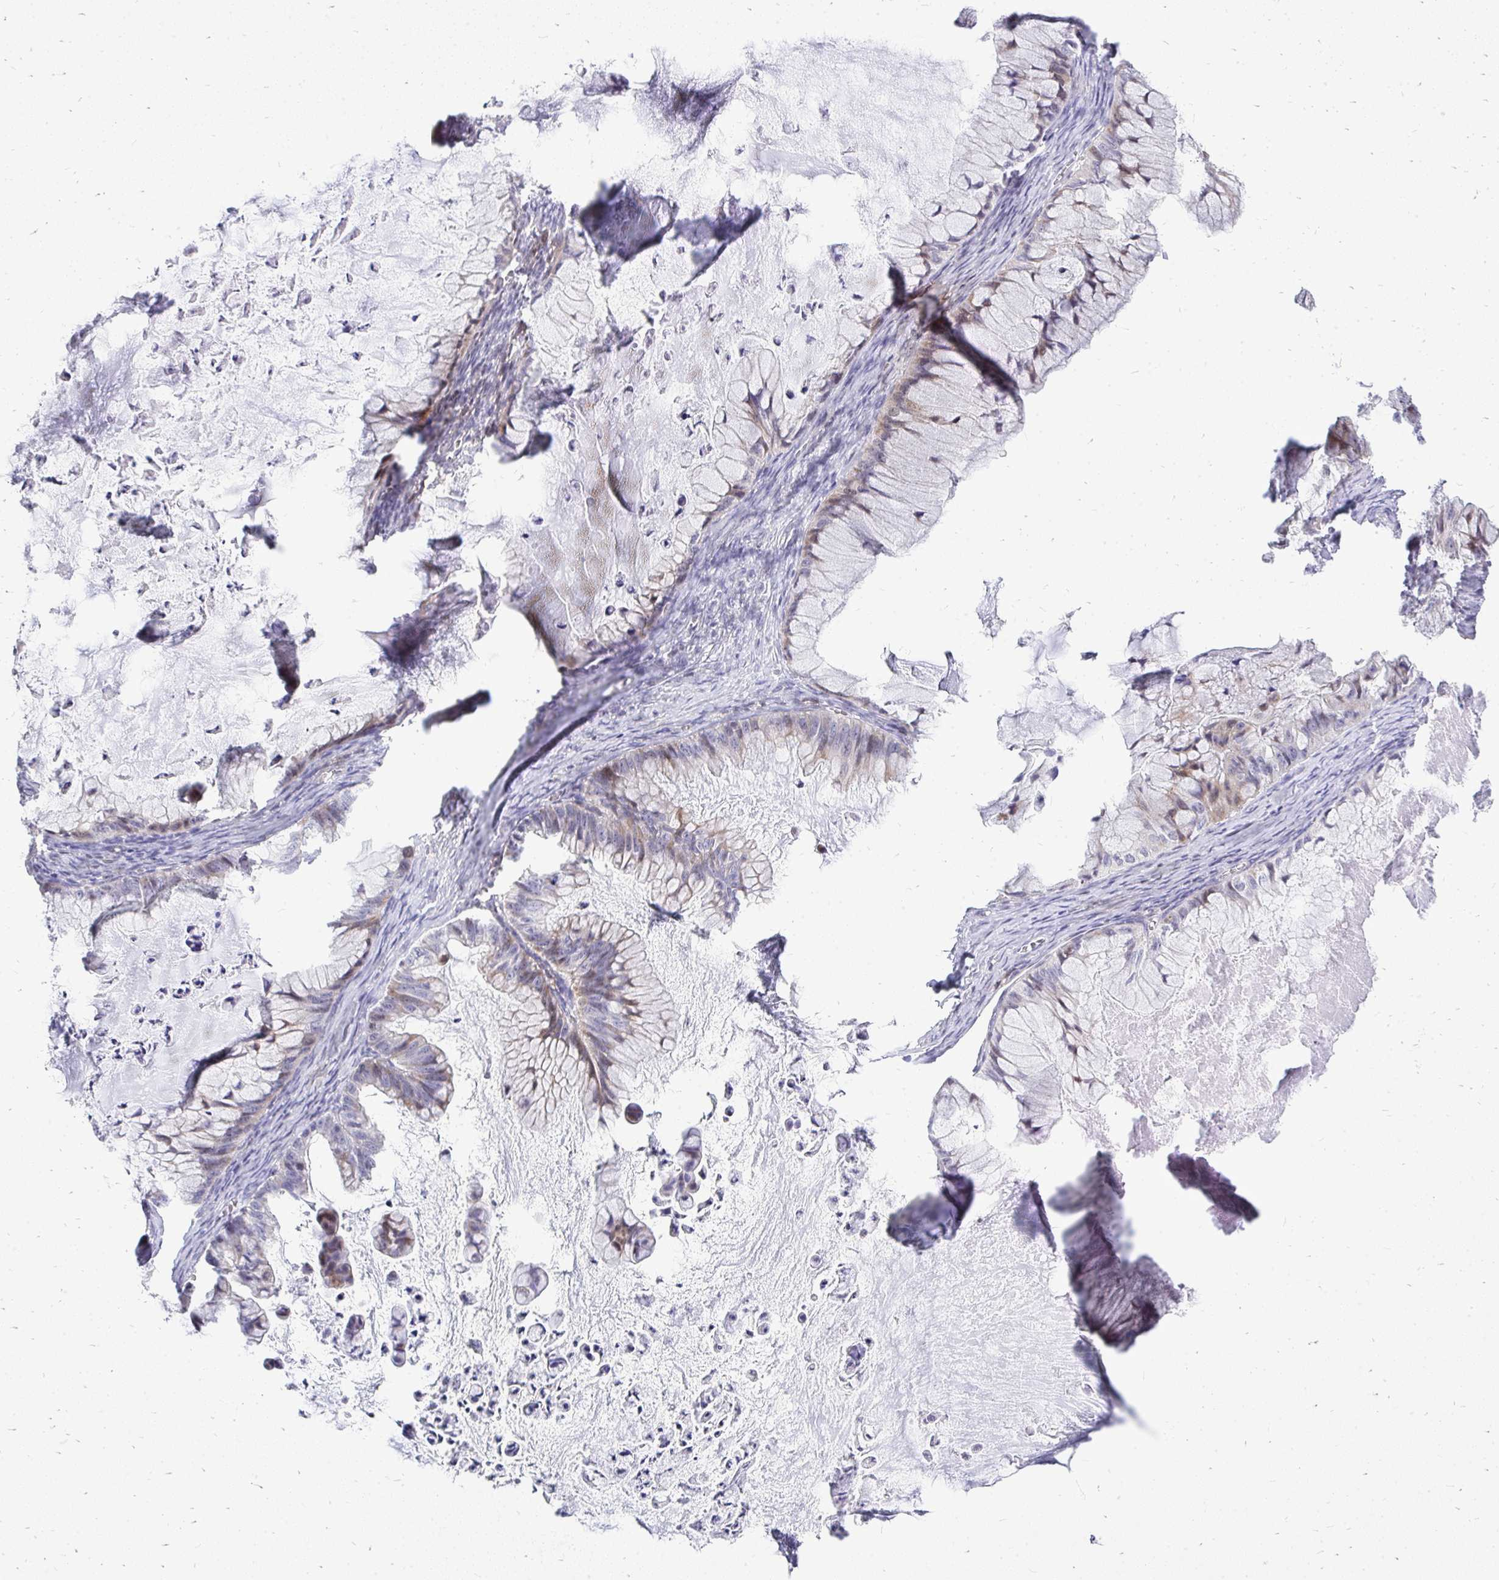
{"staining": {"intensity": "moderate", "quantity": "<25%", "location": "cytoplasmic/membranous,nuclear"}, "tissue": "ovarian cancer", "cell_type": "Tumor cells", "image_type": "cancer", "snomed": [{"axis": "morphology", "description": "Cystadenocarcinoma, mucinous, NOS"}, {"axis": "topography", "description": "Ovary"}], "caption": "Protein staining of ovarian mucinous cystadenocarcinoma tissue exhibits moderate cytoplasmic/membranous and nuclear expression in approximately <25% of tumor cells.", "gene": "OR8D1", "patient": {"sex": "female", "age": 72}}